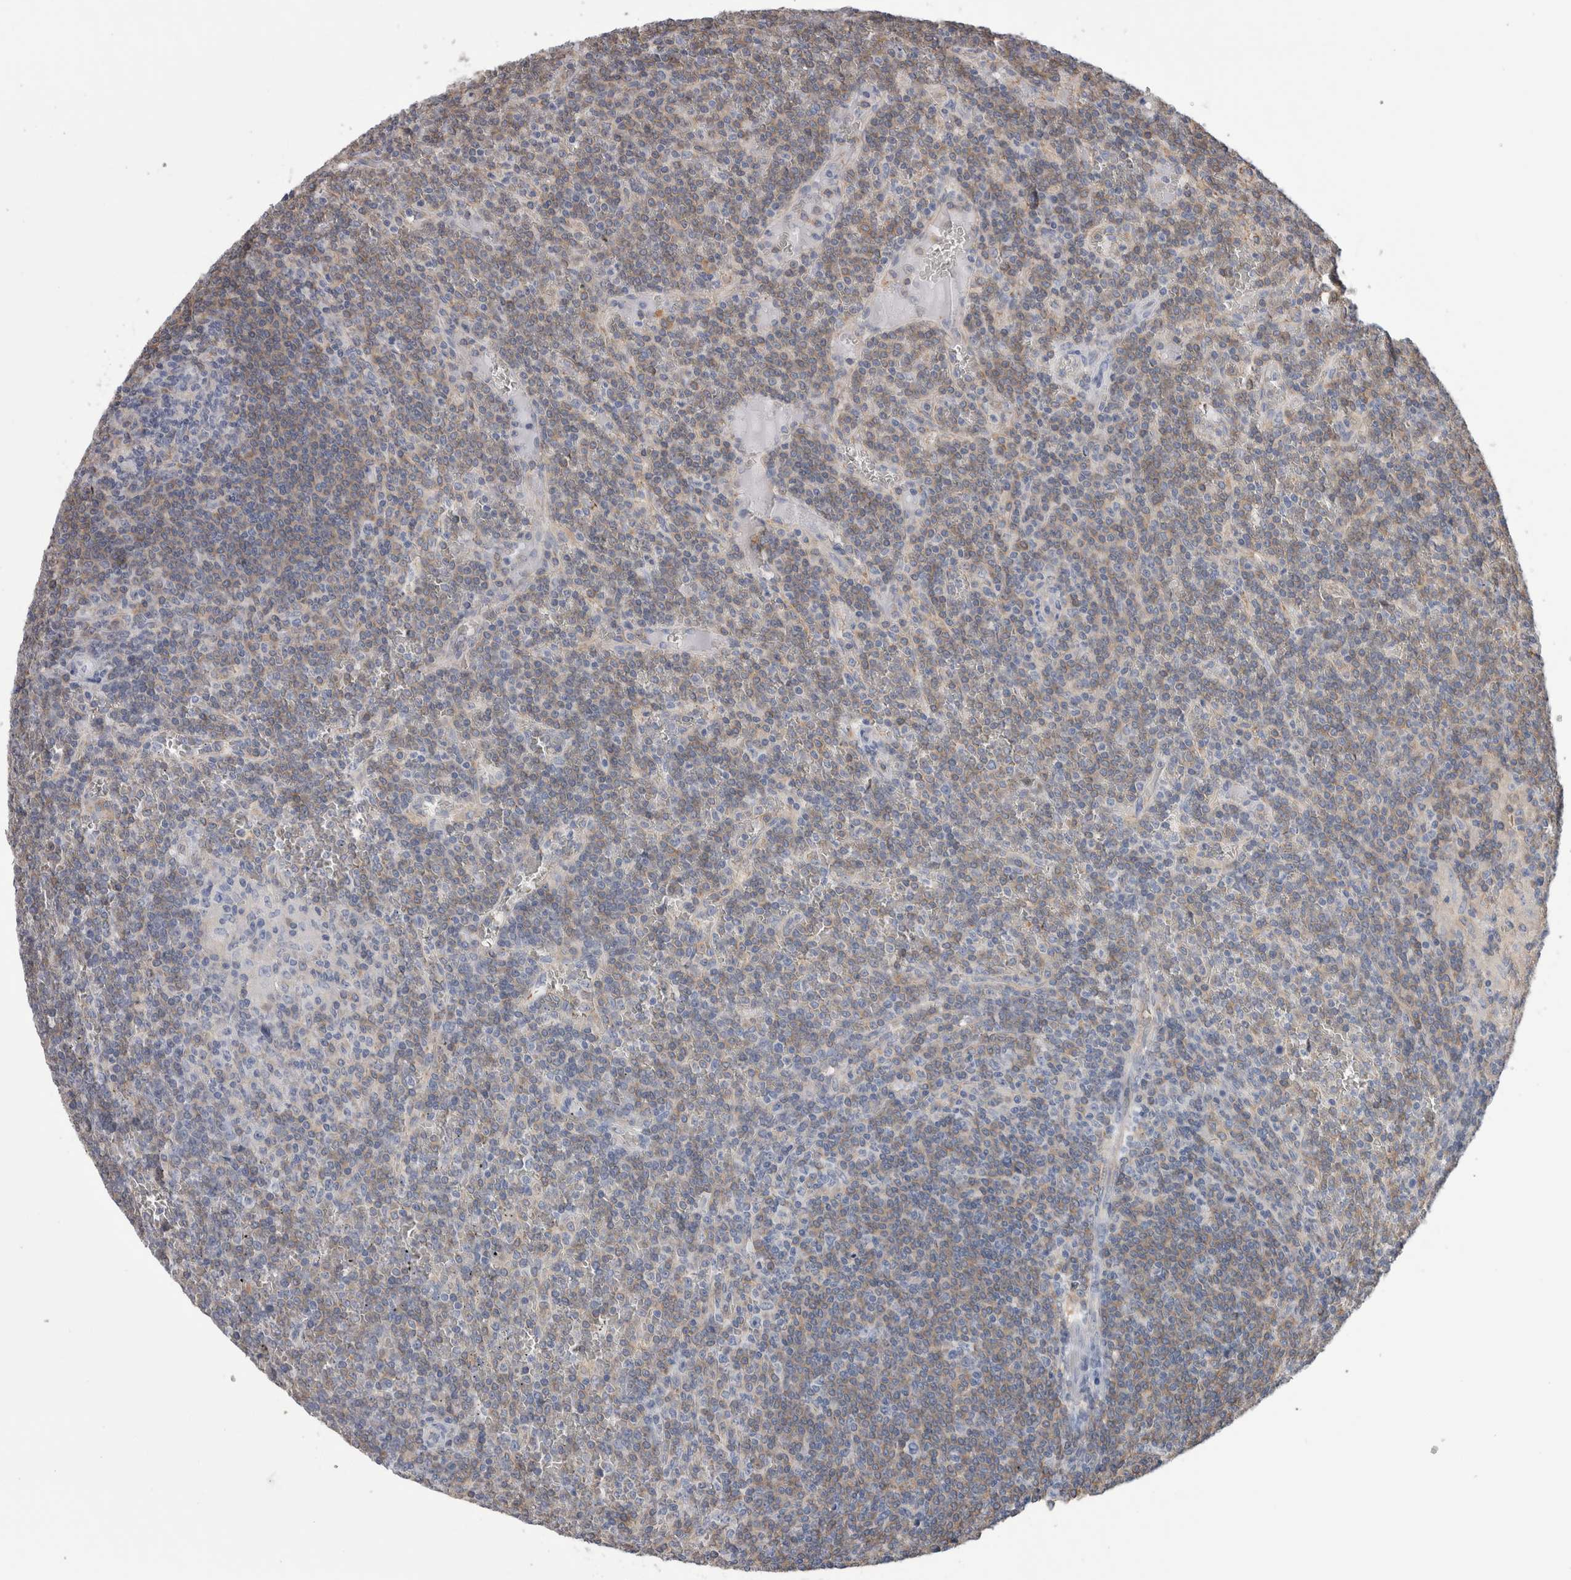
{"staining": {"intensity": "weak", "quantity": "25%-75%", "location": "cytoplasmic/membranous"}, "tissue": "lymphoma", "cell_type": "Tumor cells", "image_type": "cancer", "snomed": [{"axis": "morphology", "description": "Malignant lymphoma, non-Hodgkin's type, Low grade"}, {"axis": "topography", "description": "Spleen"}], "caption": "An IHC photomicrograph of neoplastic tissue is shown. Protein staining in brown labels weak cytoplasmic/membranous positivity in malignant lymphoma, non-Hodgkin's type (low-grade) within tumor cells. The protein of interest is shown in brown color, while the nuclei are stained blue.", "gene": "SCRN1", "patient": {"sex": "female", "age": 19}}